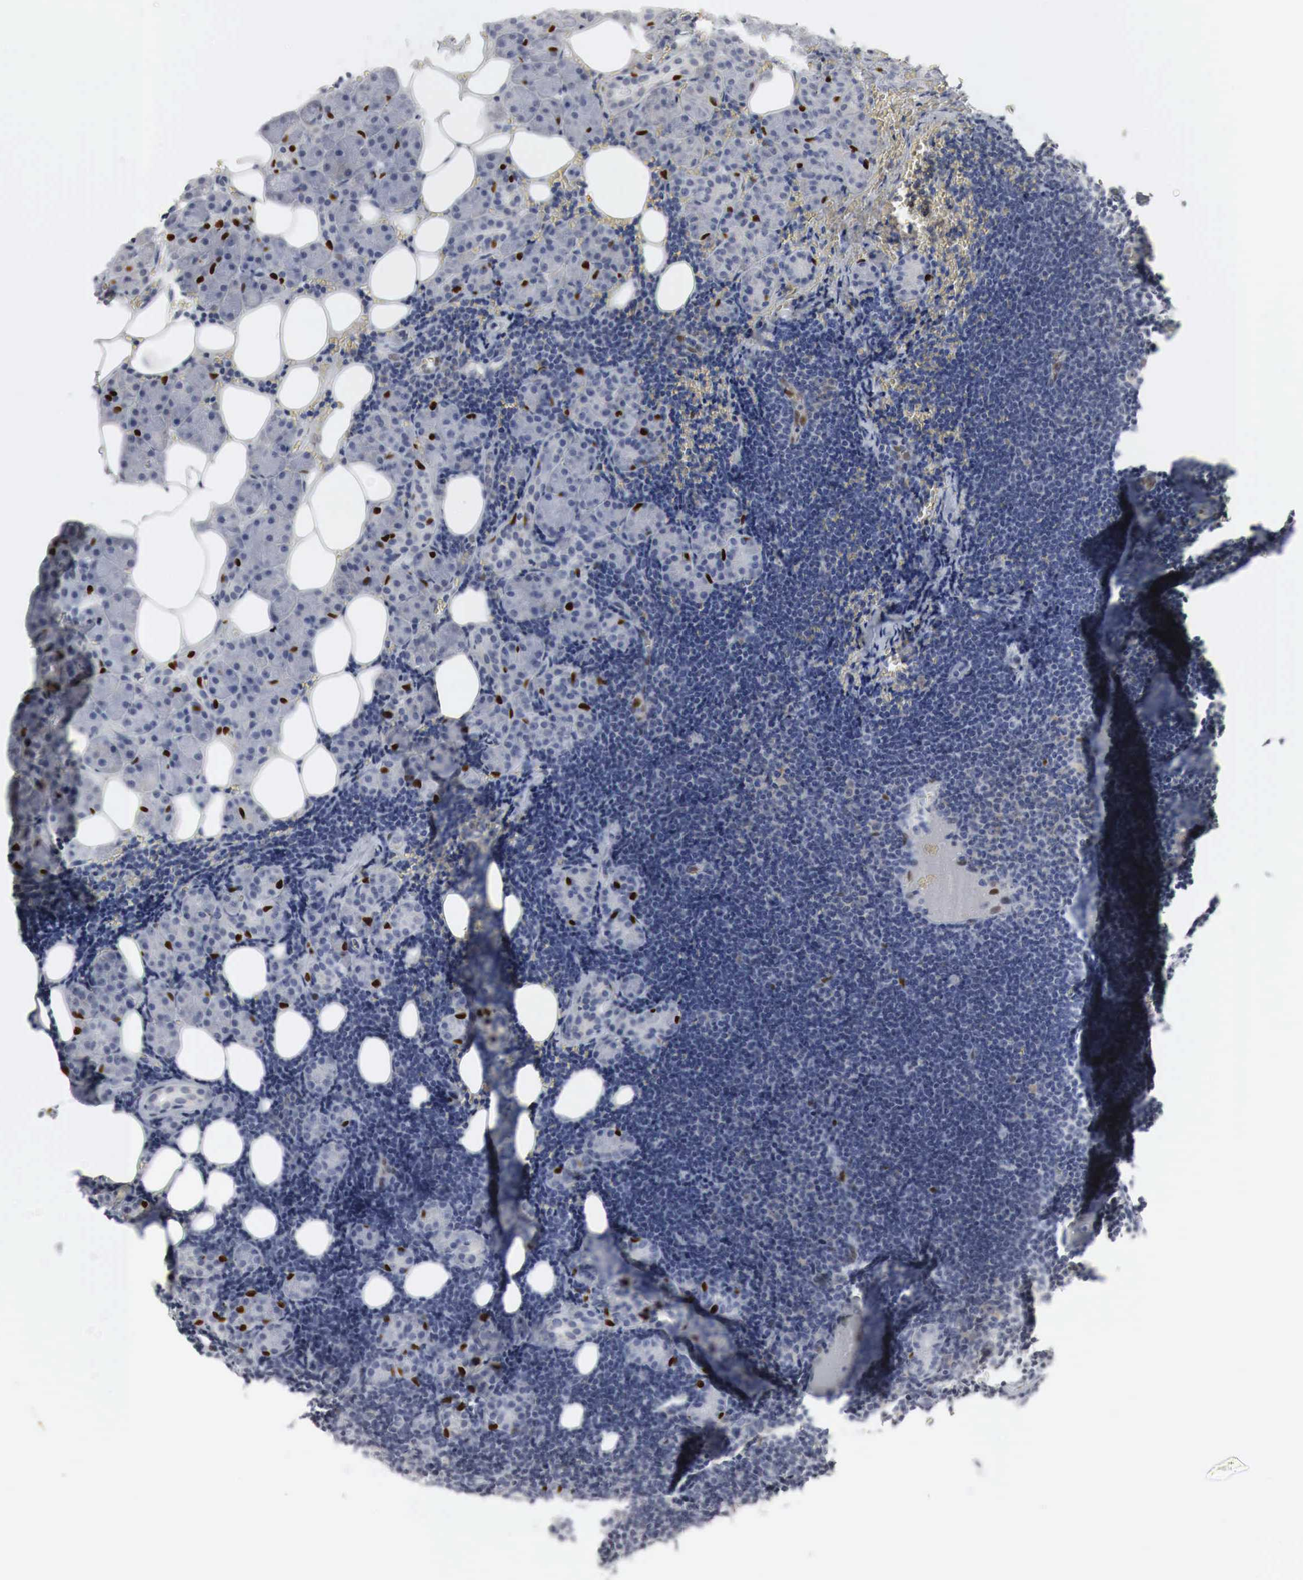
{"staining": {"intensity": "negative", "quantity": "none", "location": "none"}, "tissue": "lymphoma", "cell_type": "Tumor cells", "image_type": "cancer", "snomed": [{"axis": "morphology", "description": "Malignant lymphoma, non-Hodgkin's type, Low grade"}, {"axis": "topography", "description": "Lymph node"}], "caption": "Immunohistochemical staining of low-grade malignant lymphoma, non-Hodgkin's type exhibits no significant expression in tumor cells. The staining was performed using DAB to visualize the protein expression in brown, while the nuclei were stained in blue with hematoxylin (Magnification: 20x).", "gene": "TP63", "patient": {"sex": "male", "age": 57}}